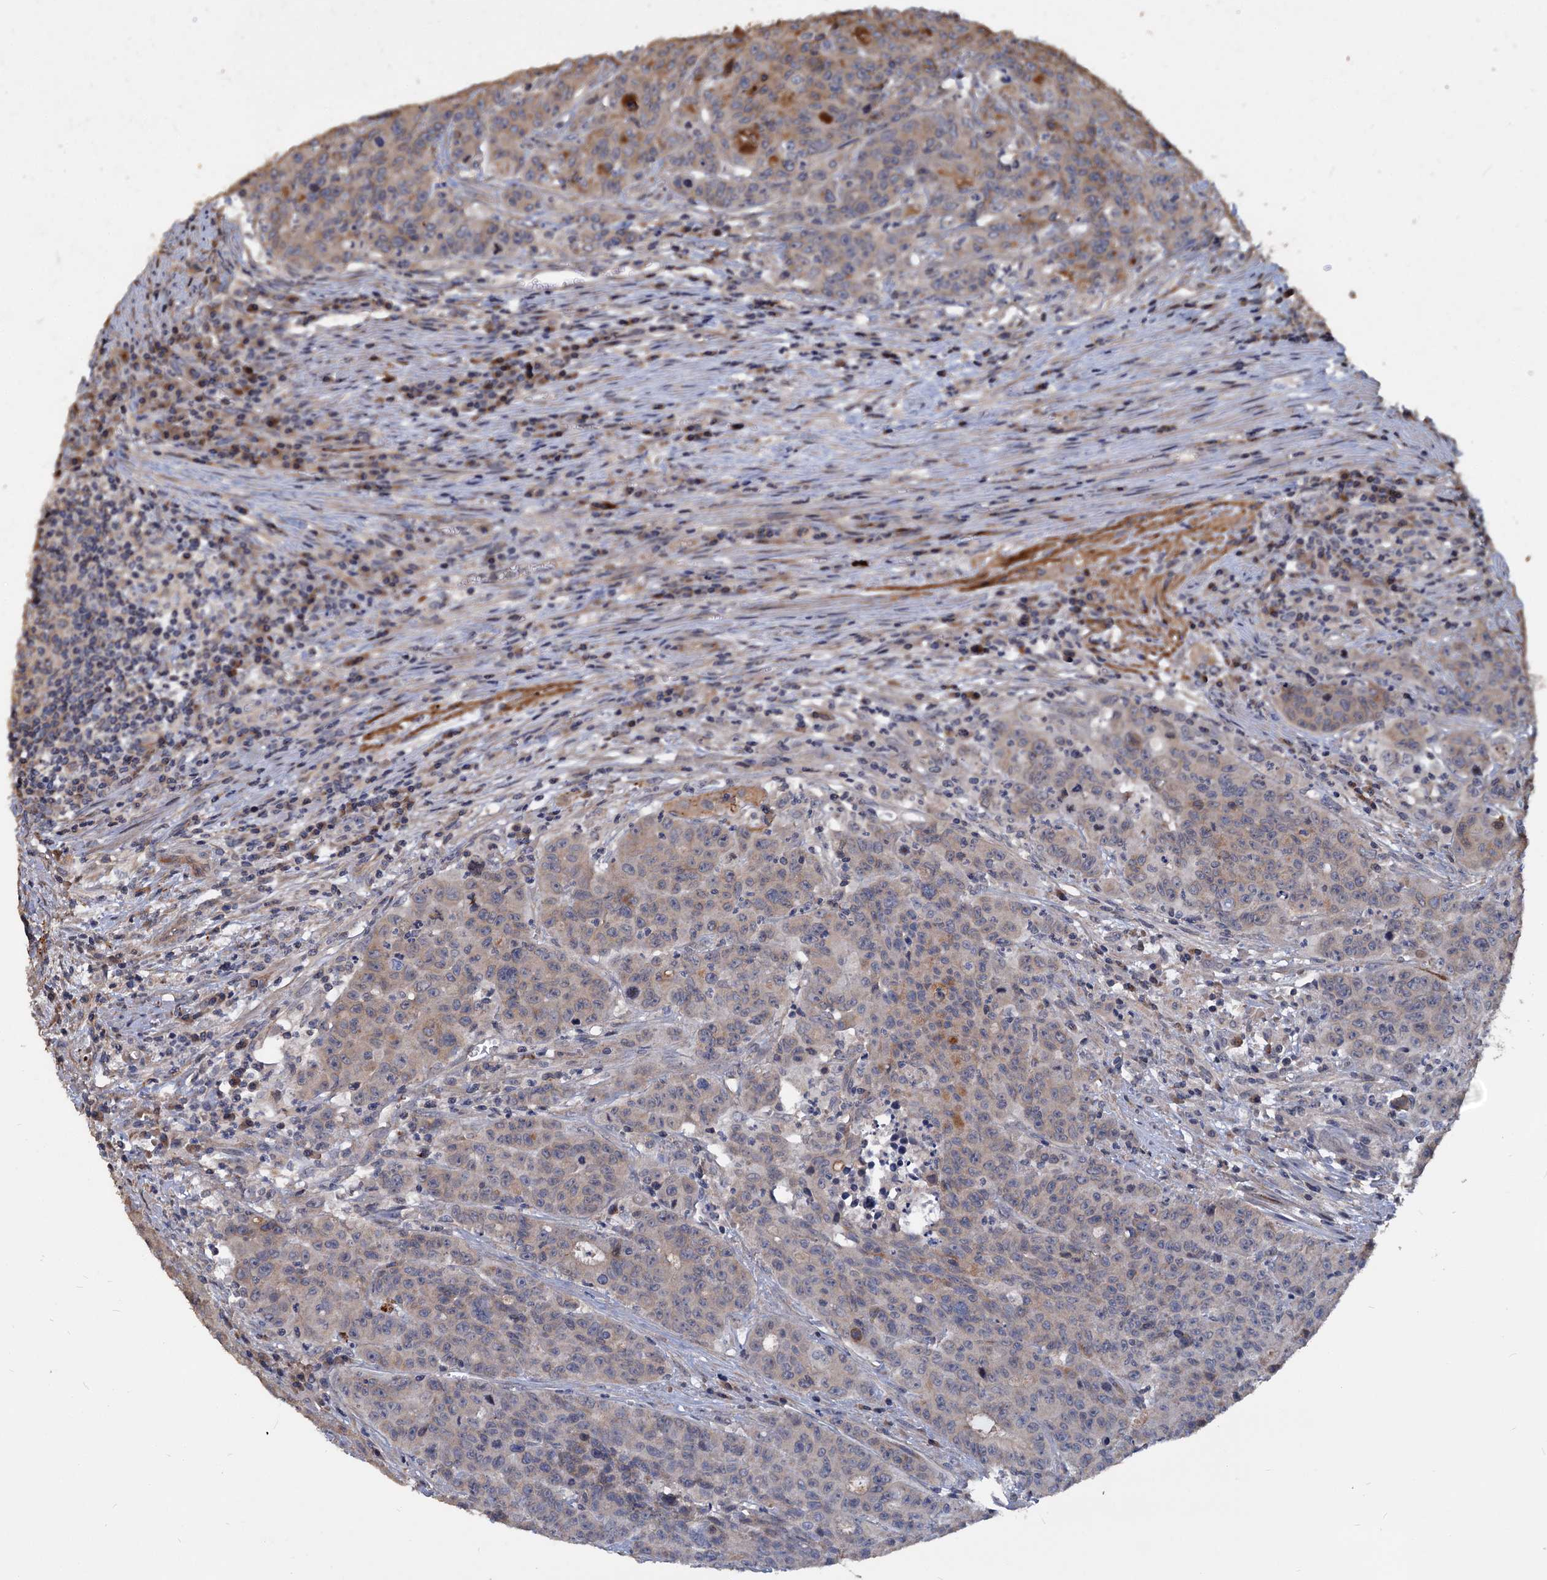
{"staining": {"intensity": "negative", "quantity": "none", "location": "none"}, "tissue": "colorectal cancer", "cell_type": "Tumor cells", "image_type": "cancer", "snomed": [{"axis": "morphology", "description": "Adenocarcinoma, NOS"}, {"axis": "topography", "description": "Colon"}], "caption": "IHC of colorectal adenocarcinoma exhibits no expression in tumor cells.", "gene": "DEPDC4", "patient": {"sex": "male", "age": 62}}